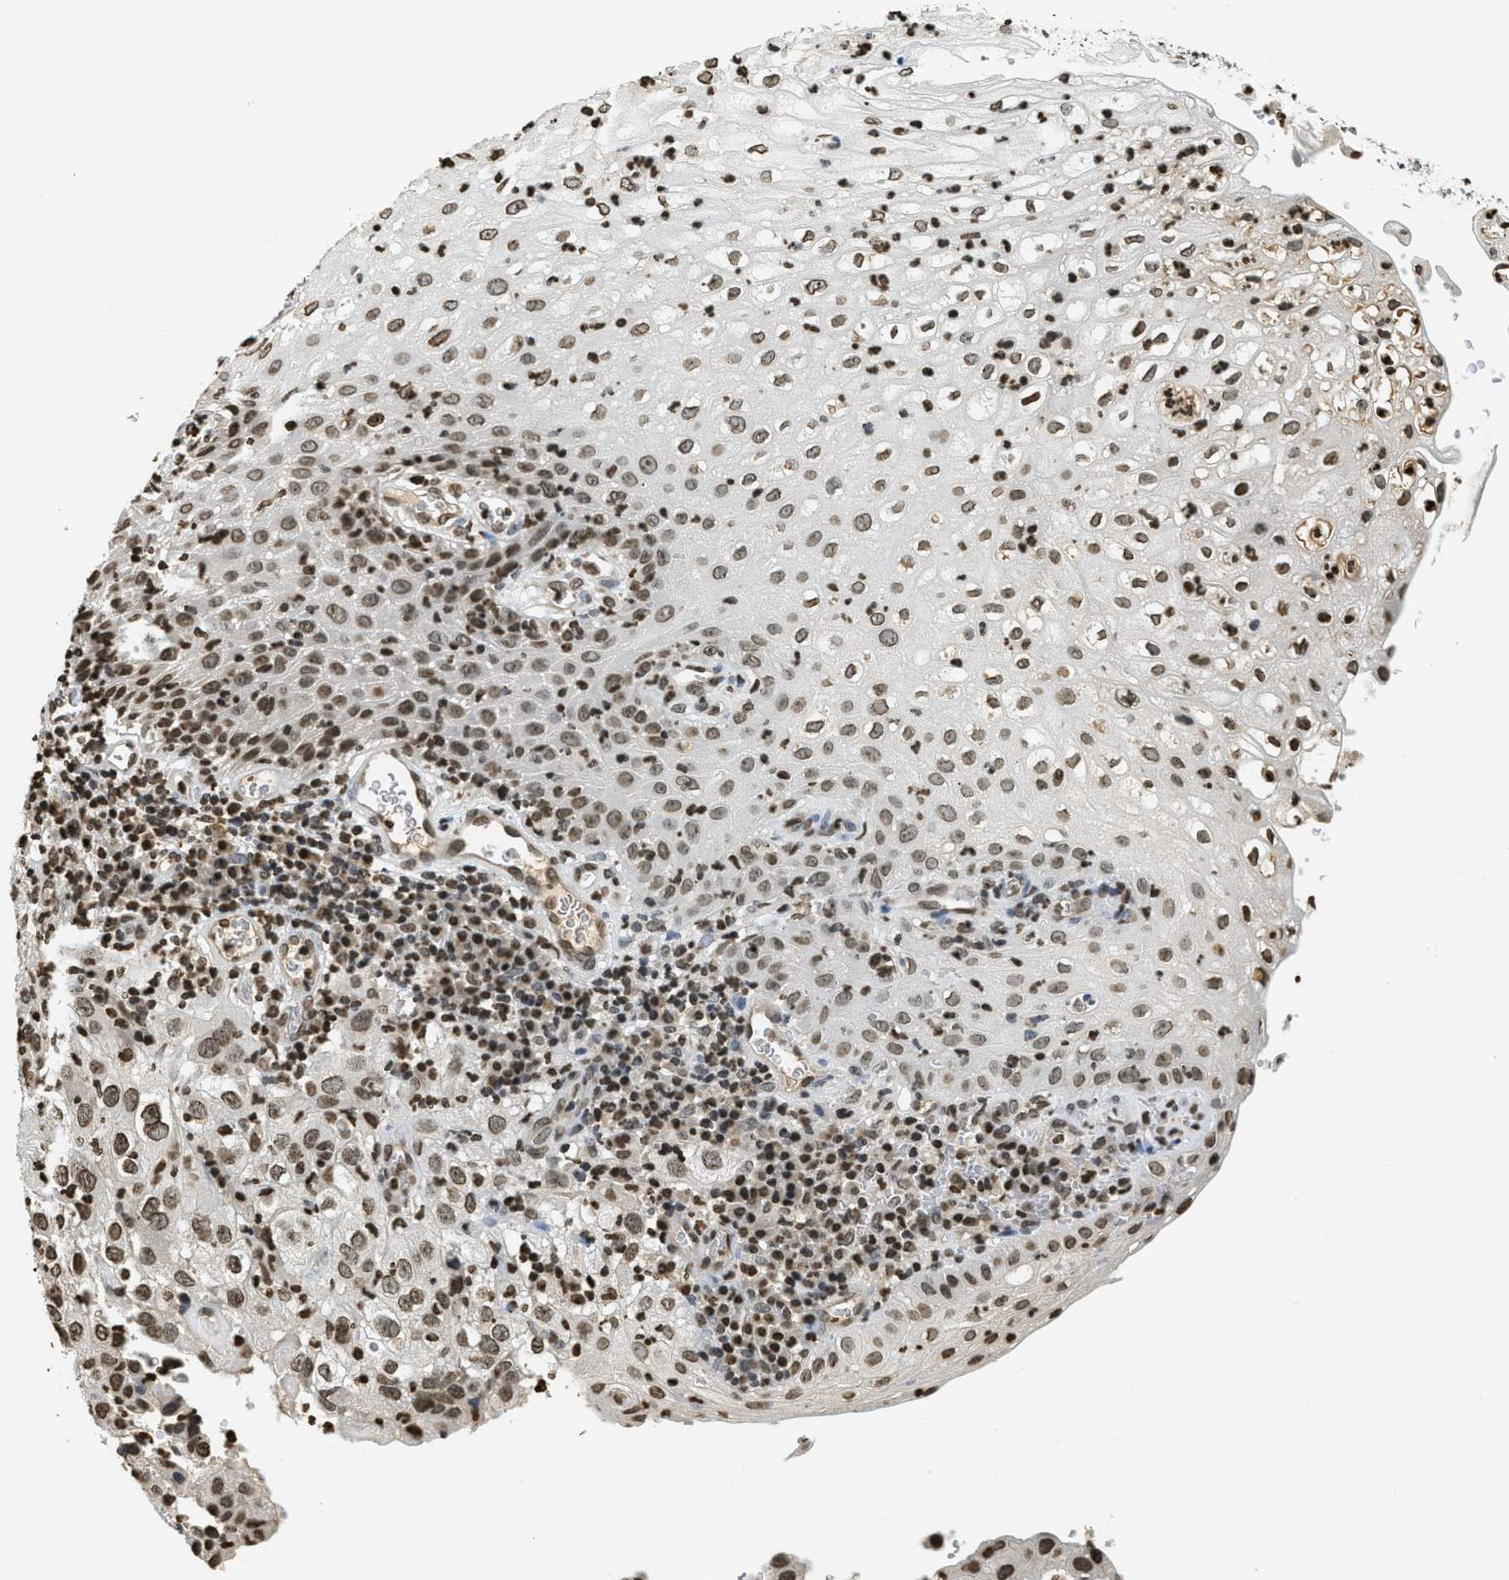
{"staining": {"intensity": "moderate", "quantity": ">75%", "location": "nuclear"}, "tissue": "cervical cancer", "cell_type": "Tumor cells", "image_type": "cancer", "snomed": [{"axis": "morphology", "description": "Squamous cell carcinoma, NOS"}, {"axis": "topography", "description": "Cervix"}], "caption": "A brown stain labels moderate nuclear positivity of a protein in human cervical cancer (squamous cell carcinoma) tumor cells.", "gene": "LDB2", "patient": {"sex": "female", "age": 32}}